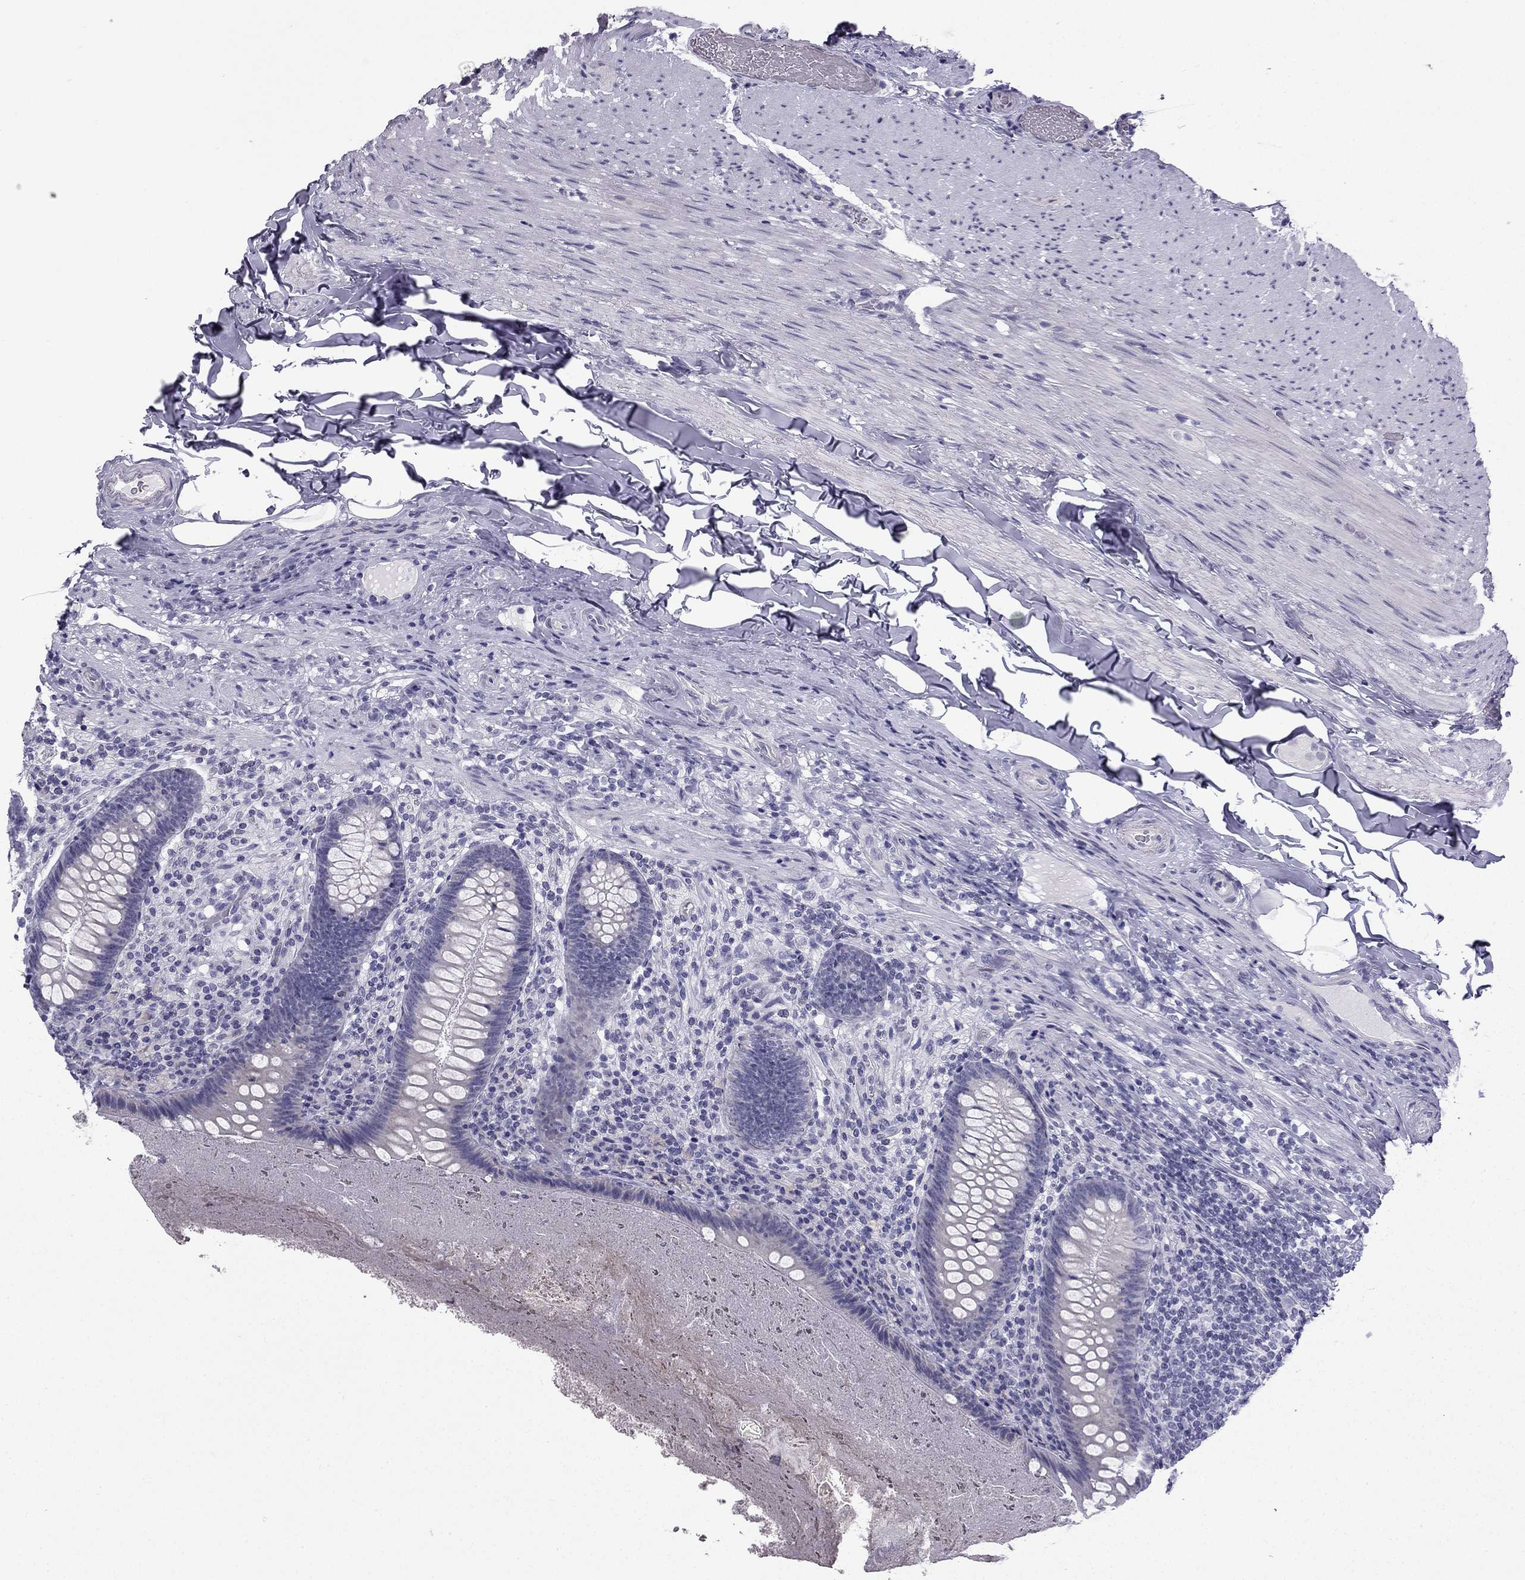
{"staining": {"intensity": "negative", "quantity": "none", "location": "none"}, "tissue": "appendix", "cell_type": "Glandular cells", "image_type": "normal", "snomed": [{"axis": "morphology", "description": "Normal tissue, NOS"}, {"axis": "topography", "description": "Appendix"}], "caption": "IHC of unremarkable appendix reveals no expression in glandular cells. (DAB immunohistochemistry (IHC), high magnification).", "gene": "CFAP53", "patient": {"sex": "male", "age": 47}}